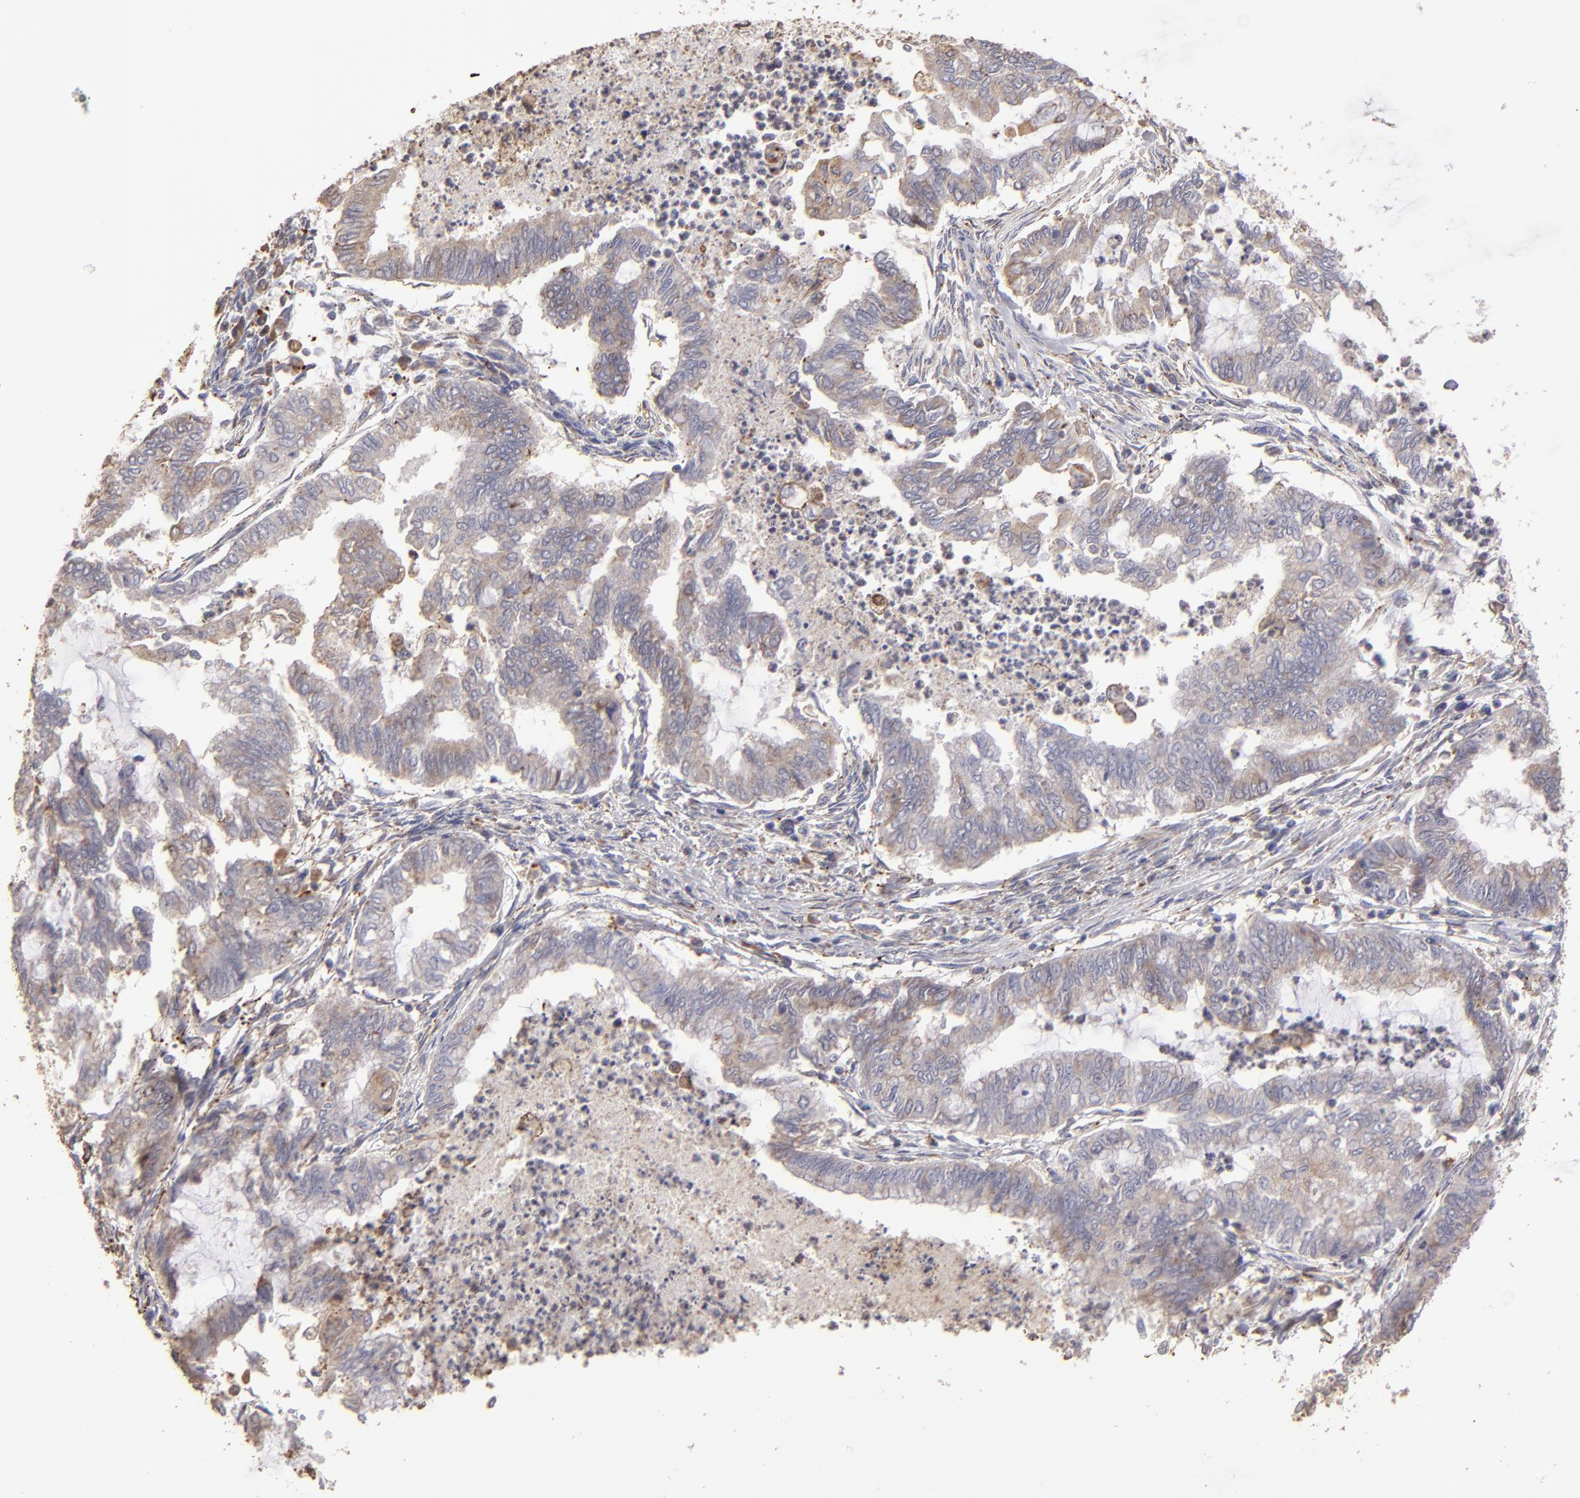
{"staining": {"intensity": "weak", "quantity": ">75%", "location": "cytoplasmic/membranous"}, "tissue": "endometrial cancer", "cell_type": "Tumor cells", "image_type": "cancer", "snomed": [{"axis": "morphology", "description": "Adenocarcinoma, NOS"}, {"axis": "topography", "description": "Endometrium"}], "caption": "A high-resolution micrograph shows IHC staining of endometrial adenocarcinoma, which displays weak cytoplasmic/membranous positivity in about >75% of tumor cells. The staining was performed using DAB, with brown indicating positive protein expression. Nuclei are stained blue with hematoxylin.", "gene": "CALR", "patient": {"sex": "female", "age": 79}}